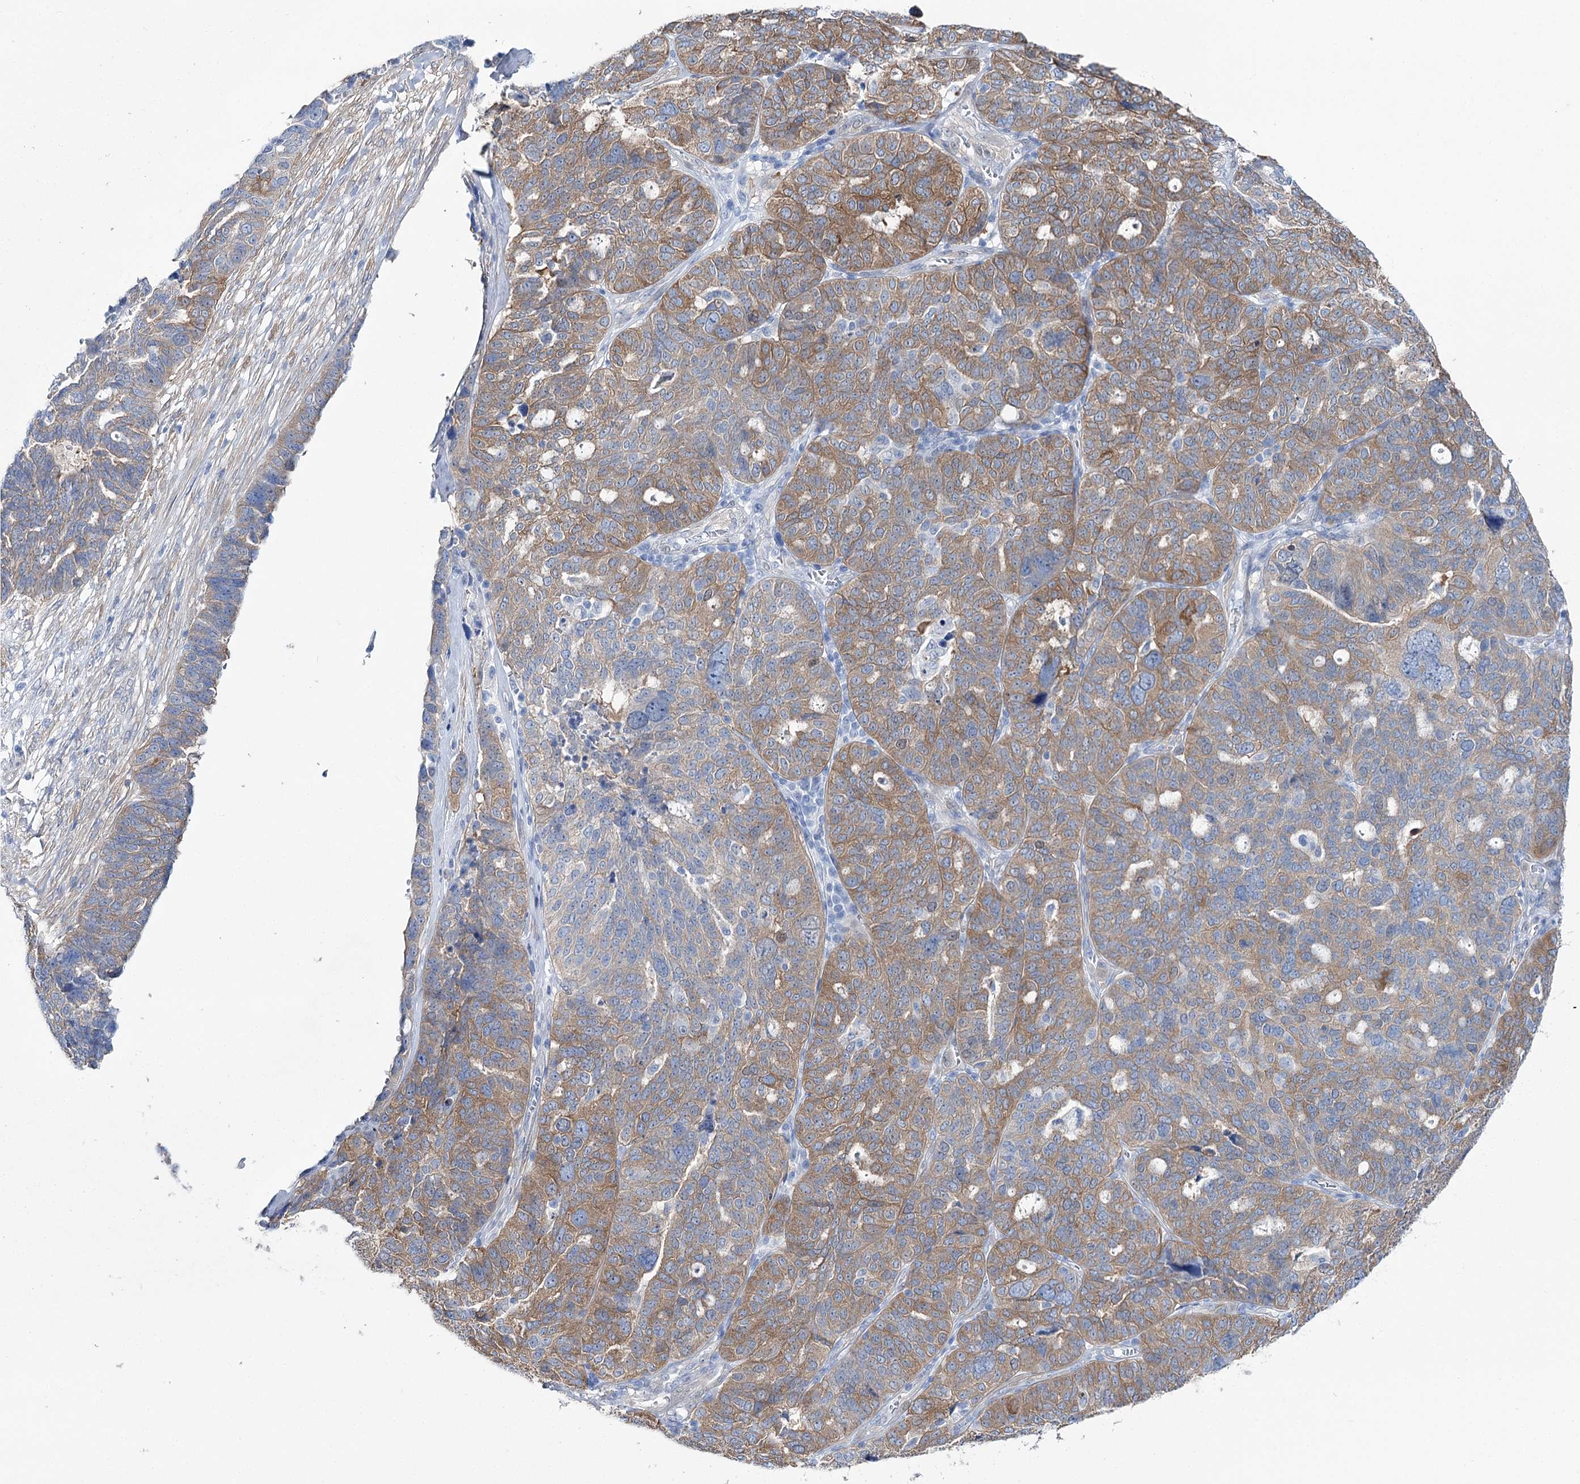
{"staining": {"intensity": "moderate", "quantity": "25%-75%", "location": "cytoplasmic/membranous"}, "tissue": "ovarian cancer", "cell_type": "Tumor cells", "image_type": "cancer", "snomed": [{"axis": "morphology", "description": "Cystadenocarcinoma, serous, NOS"}, {"axis": "topography", "description": "Ovary"}], "caption": "Approximately 25%-75% of tumor cells in human ovarian cancer (serous cystadenocarcinoma) reveal moderate cytoplasmic/membranous protein expression as visualized by brown immunohistochemical staining.", "gene": "UGDH", "patient": {"sex": "female", "age": 59}}